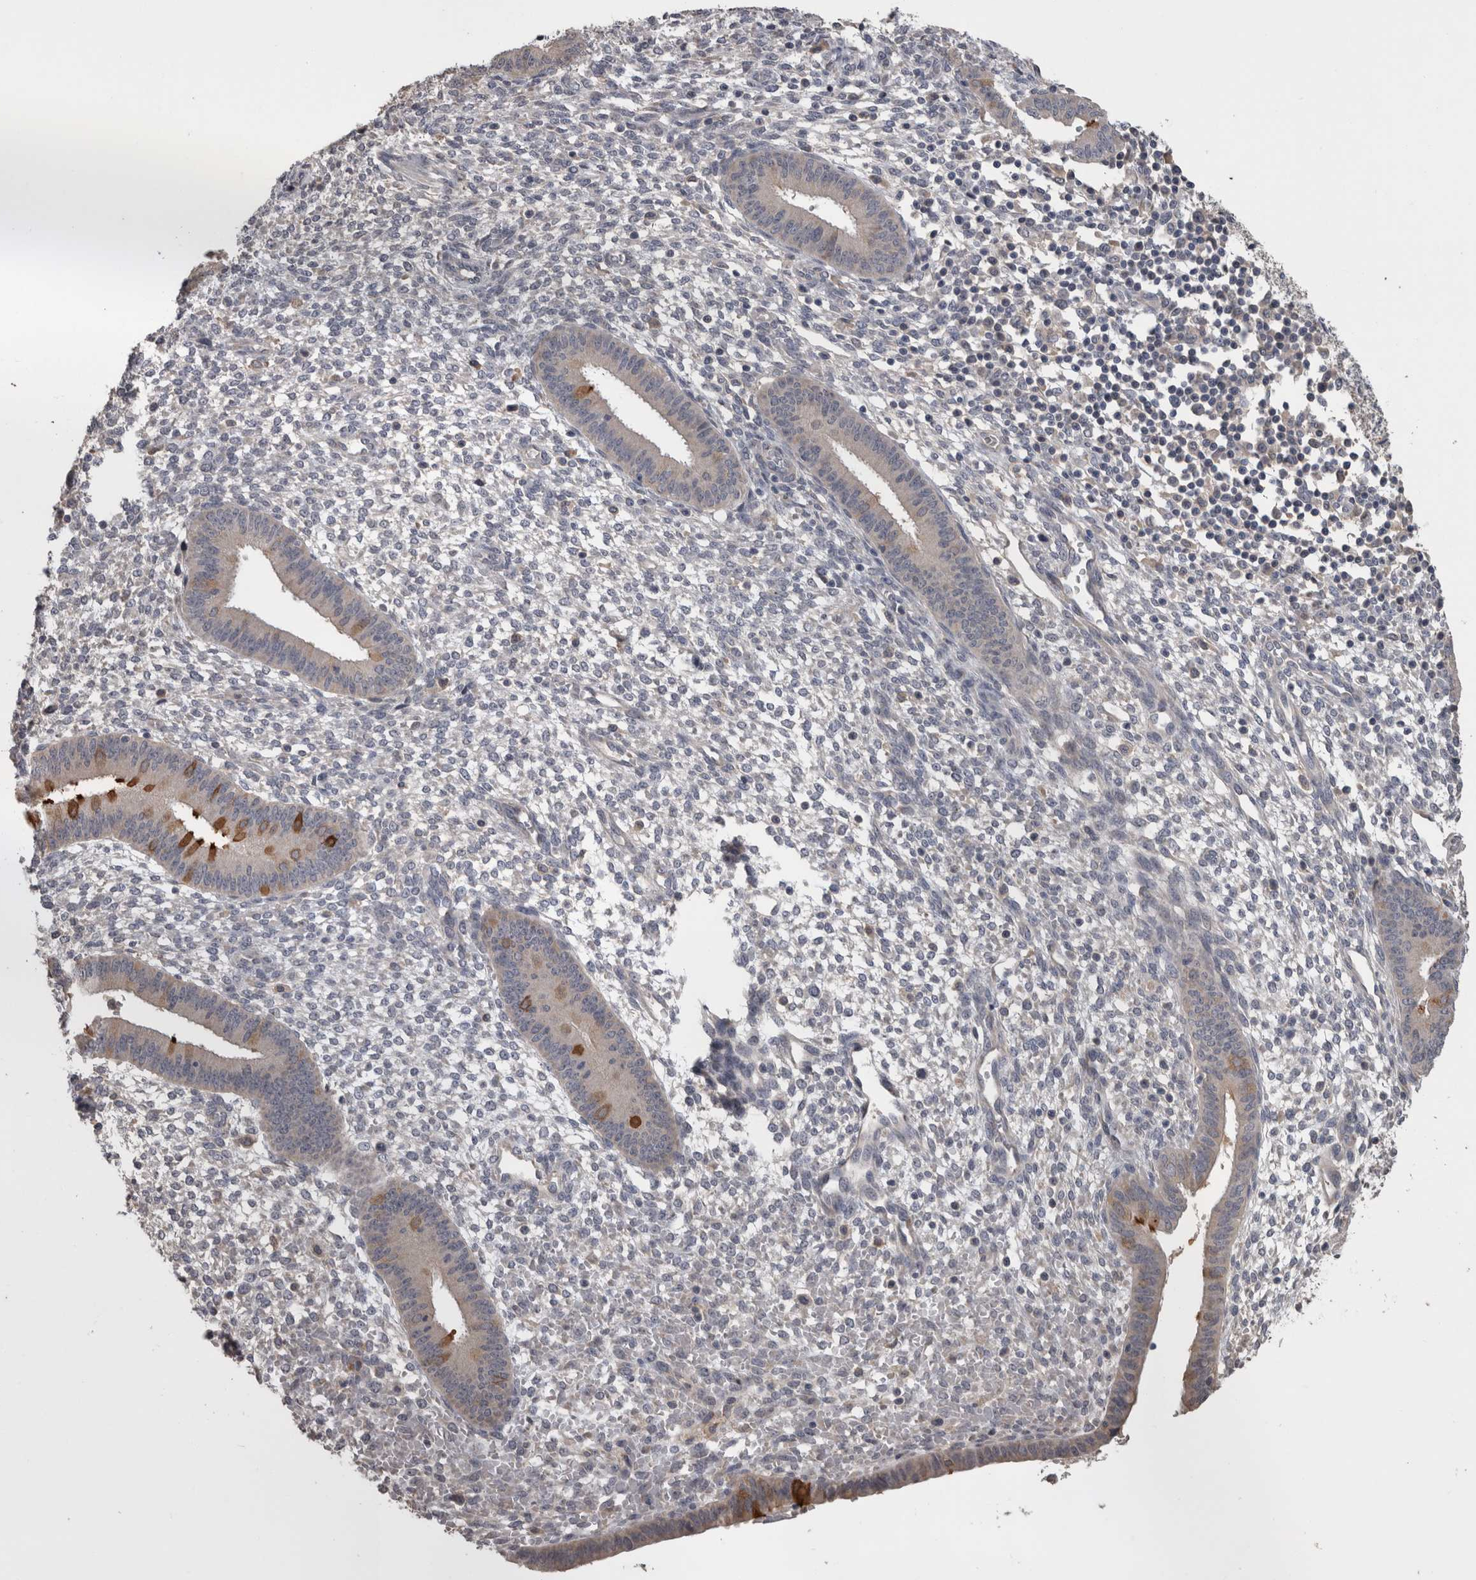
{"staining": {"intensity": "negative", "quantity": "none", "location": "none"}, "tissue": "endometrium", "cell_type": "Cells in endometrial stroma", "image_type": "normal", "snomed": [{"axis": "morphology", "description": "Normal tissue, NOS"}, {"axis": "topography", "description": "Endometrium"}], "caption": "The image exhibits no significant expression in cells in endometrial stroma of endometrium.", "gene": "ANXA13", "patient": {"sex": "female", "age": 46}}